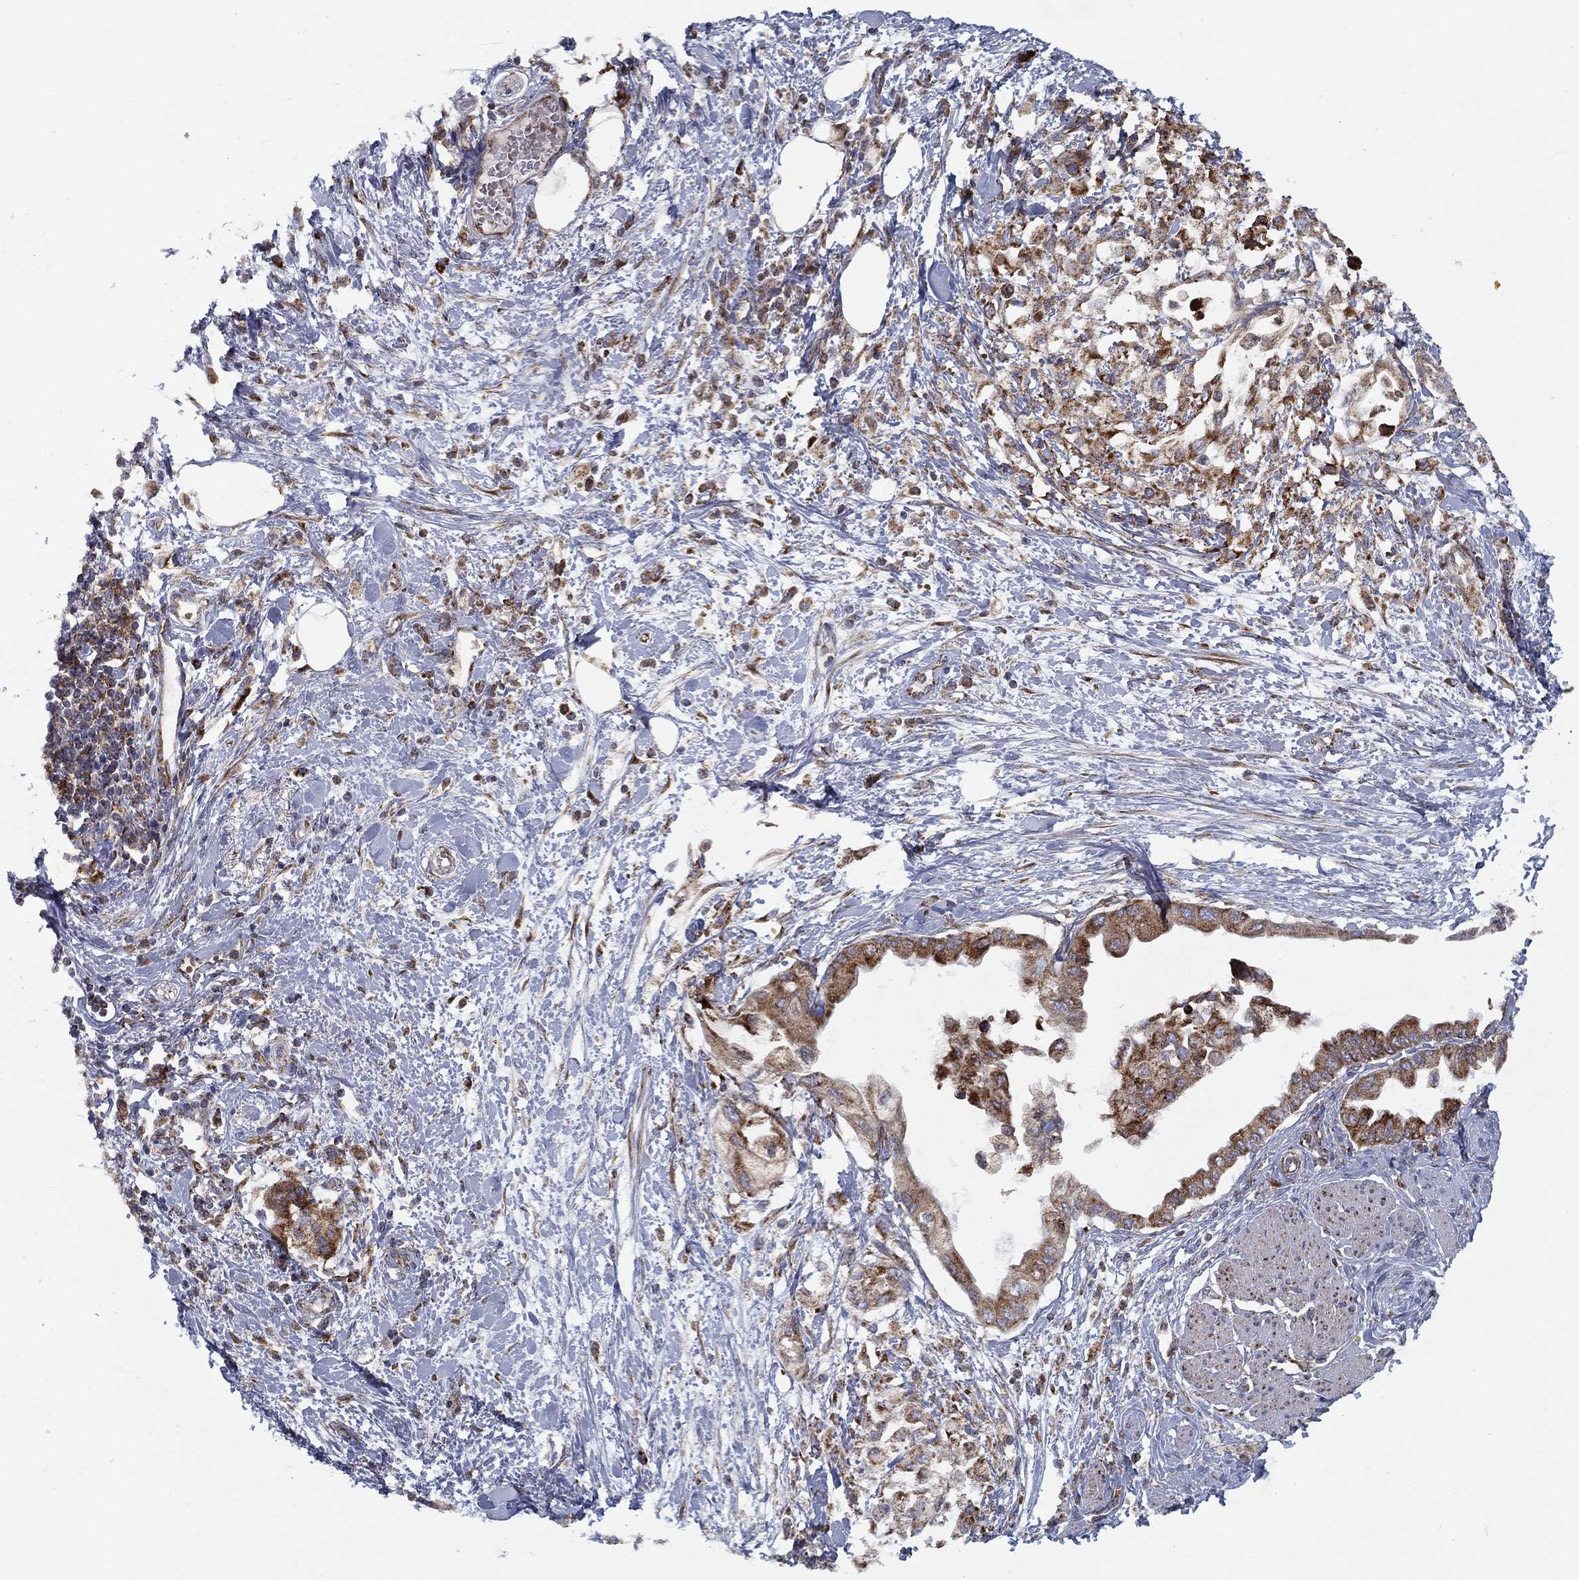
{"staining": {"intensity": "moderate", "quantity": "25%-75%", "location": "cytoplasmic/membranous"}, "tissue": "pancreatic cancer", "cell_type": "Tumor cells", "image_type": "cancer", "snomed": [{"axis": "morphology", "description": "Normal tissue, NOS"}, {"axis": "morphology", "description": "Adenocarcinoma, NOS"}, {"axis": "topography", "description": "Pancreas"}, {"axis": "topography", "description": "Duodenum"}], "caption": "Tumor cells exhibit medium levels of moderate cytoplasmic/membranous positivity in approximately 25%-75% of cells in pancreatic cancer. (Brightfield microscopy of DAB IHC at high magnification).", "gene": "MT-CYB", "patient": {"sex": "female", "age": 60}}